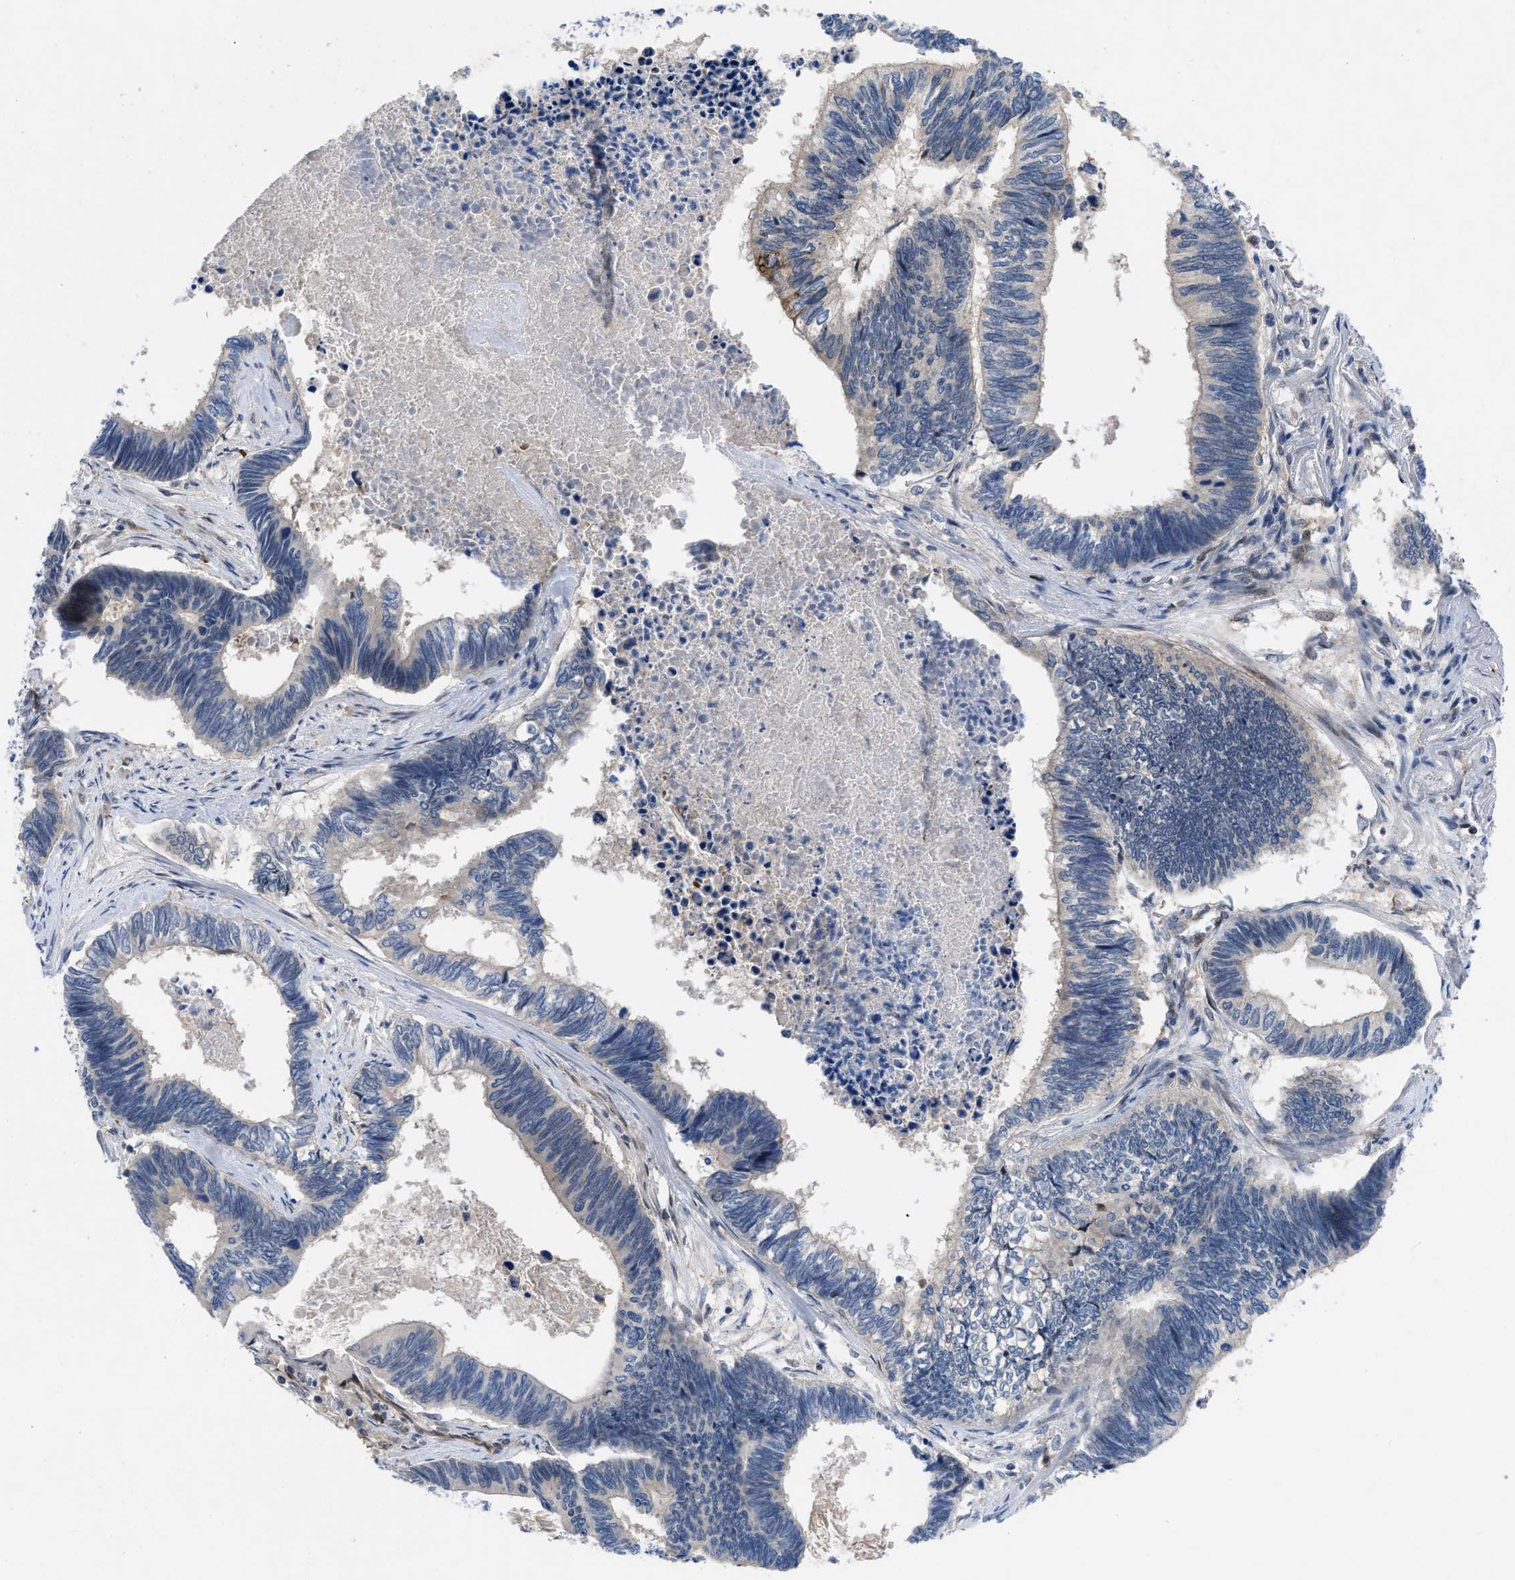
{"staining": {"intensity": "negative", "quantity": "none", "location": "none"}, "tissue": "pancreatic cancer", "cell_type": "Tumor cells", "image_type": "cancer", "snomed": [{"axis": "morphology", "description": "Adenocarcinoma, NOS"}, {"axis": "topography", "description": "Pancreas"}], "caption": "Human adenocarcinoma (pancreatic) stained for a protein using immunohistochemistry (IHC) displays no expression in tumor cells.", "gene": "IL17RE", "patient": {"sex": "female", "age": 70}}